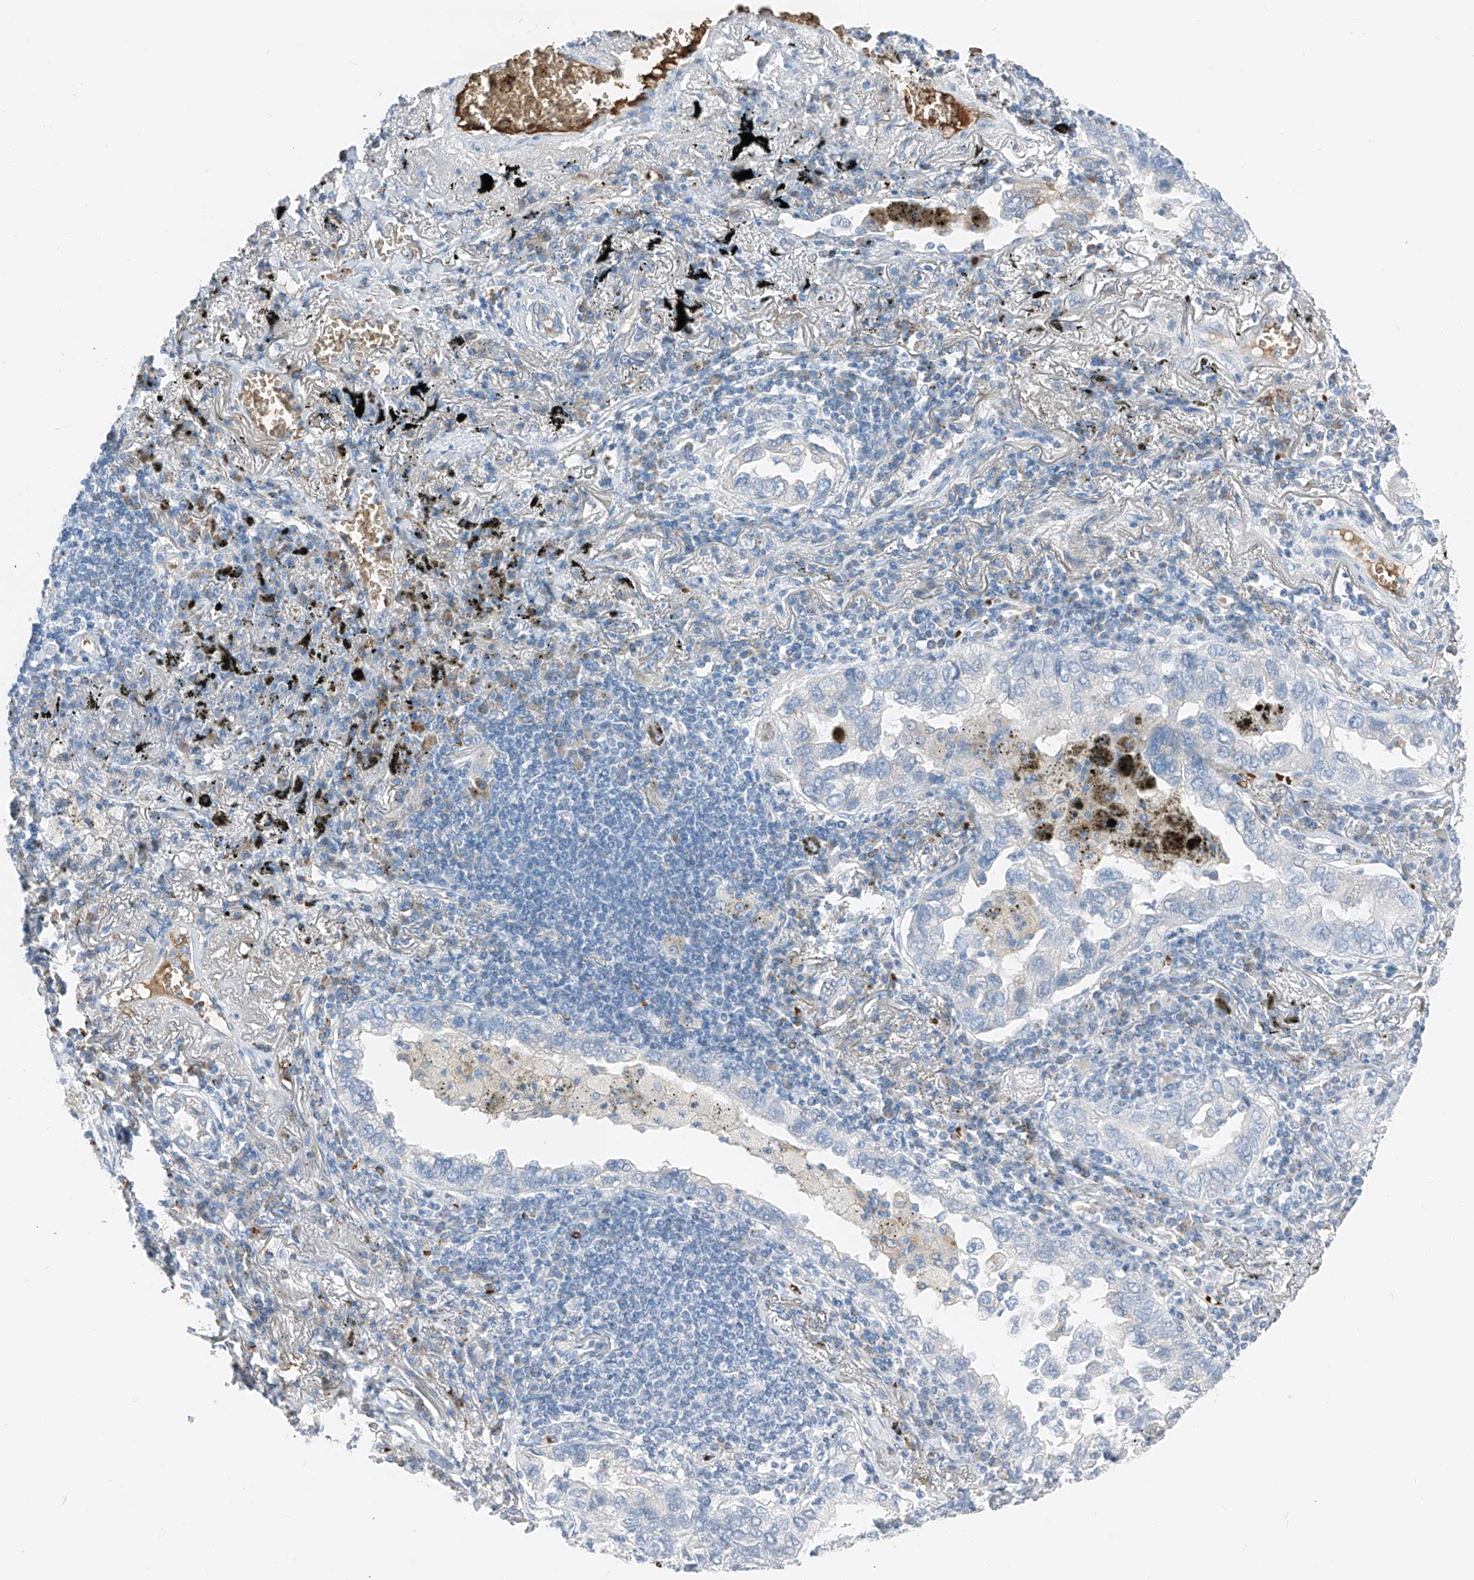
{"staining": {"intensity": "negative", "quantity": "none", "location": "none"}, "tissue": "lung cancer", "cell_type": "Tumor cells", "image_type": "cancer", "snomed": [{"axis": "morphology", "description": "Adenocarcinoma, NOS"}, {"axis": "topography", "description": "Lung"}], "caption": "The image displays no significant staining in tumor cells of lung cancer (adenocarcinoma).", "gene": "PRSS23", "patient": {"sex": "male", "age": 65}}